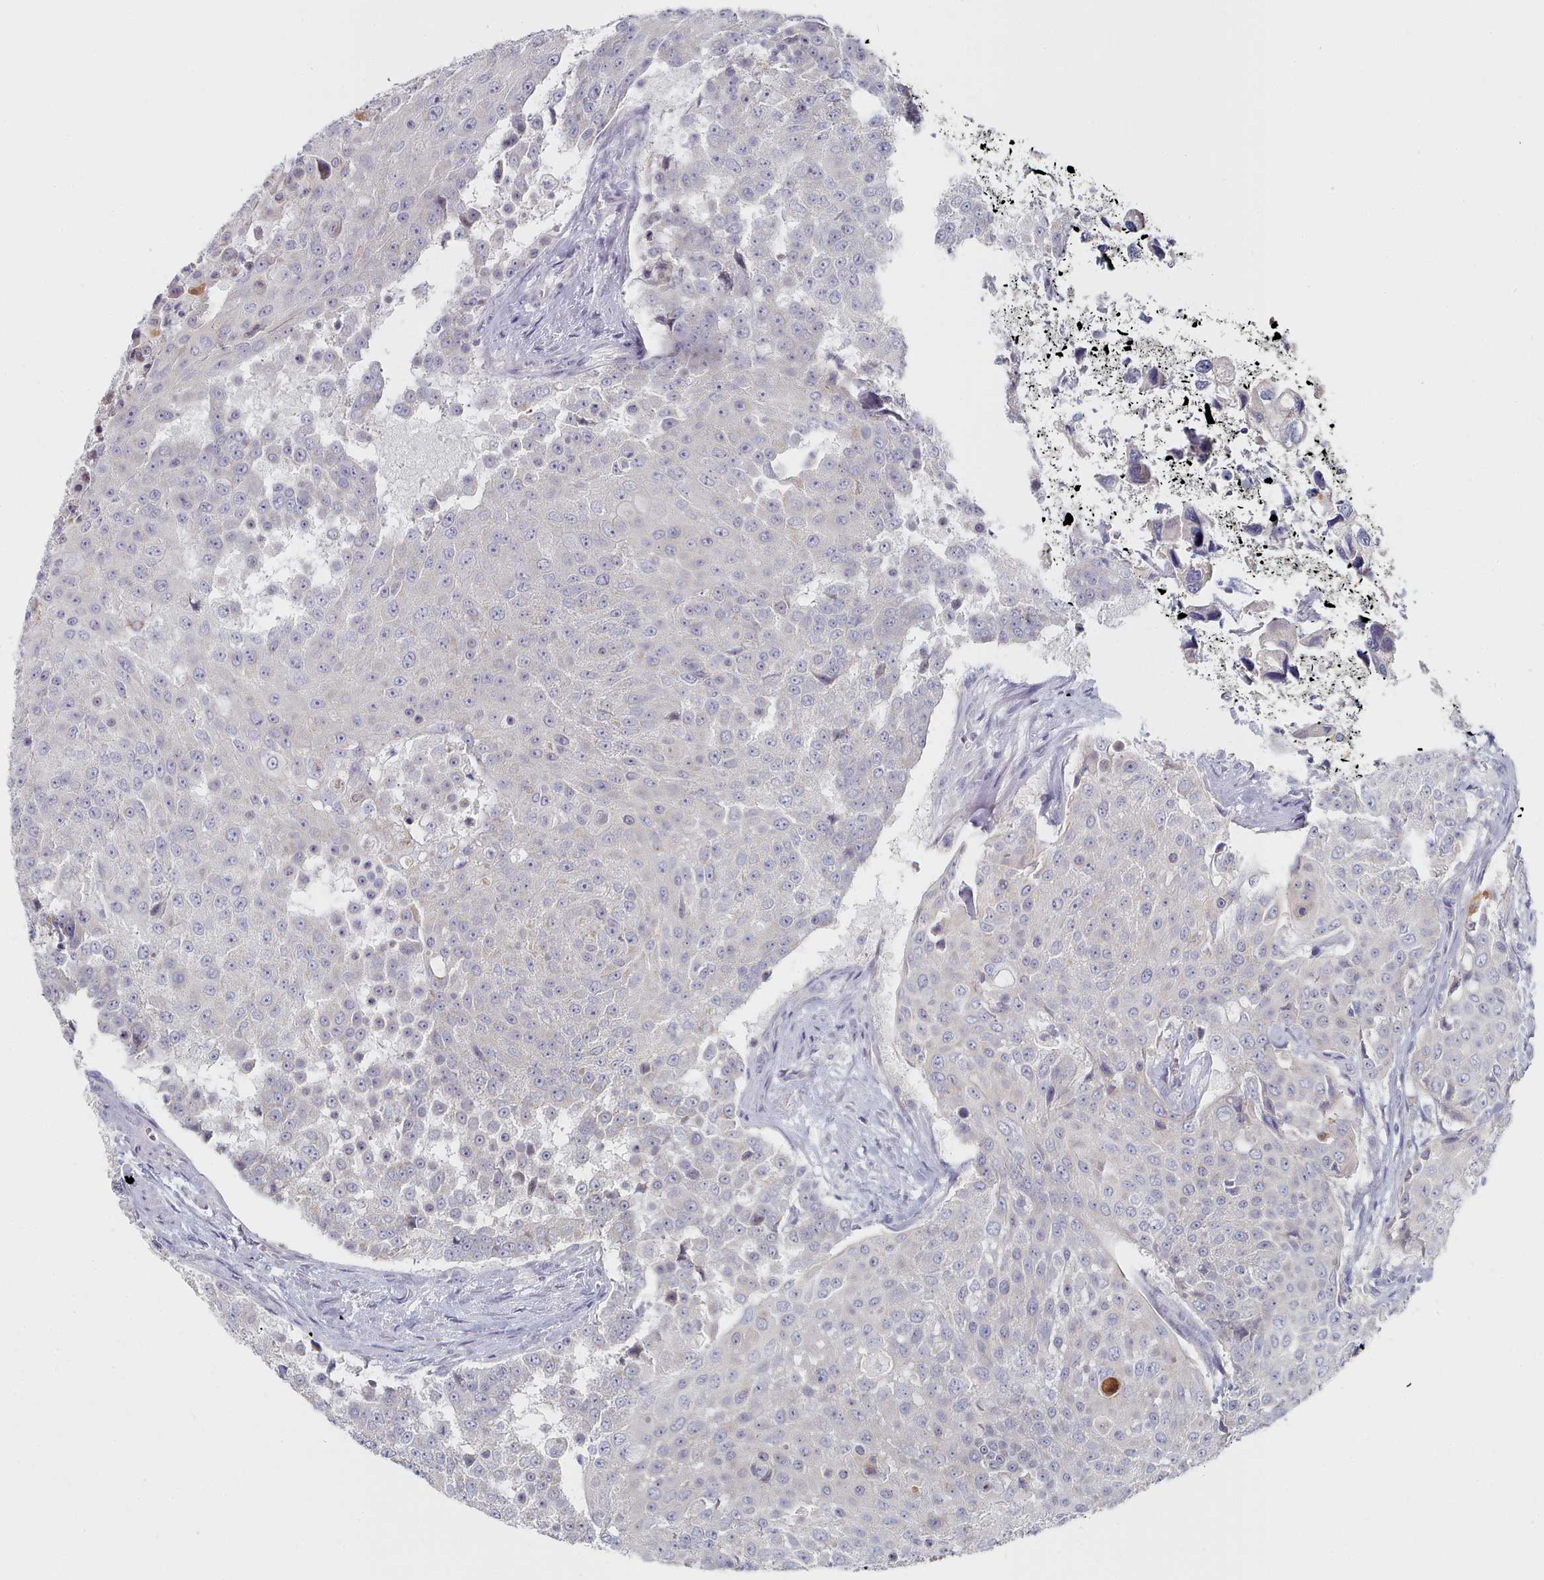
{"staining": {"intensity": "negative", "quantity": "none", "location": "none"}, "tissue": "urothelial cancer", "cell_type": "Tumor cells", "image_type": "cancer", "snomed": [{"axis": "morphology", "description": "Urothelial carcinoma, High grade"}, {"axis": "topography", "description": "Urinary bladder"}], "caption": "There is no significant expression in tumor cells of high-grade urothelial carcinoma. (IHC, brightfield microscopy, high magnification).", "gene": "TYW1B", "patient": {"sex": "female", "age": 63}}